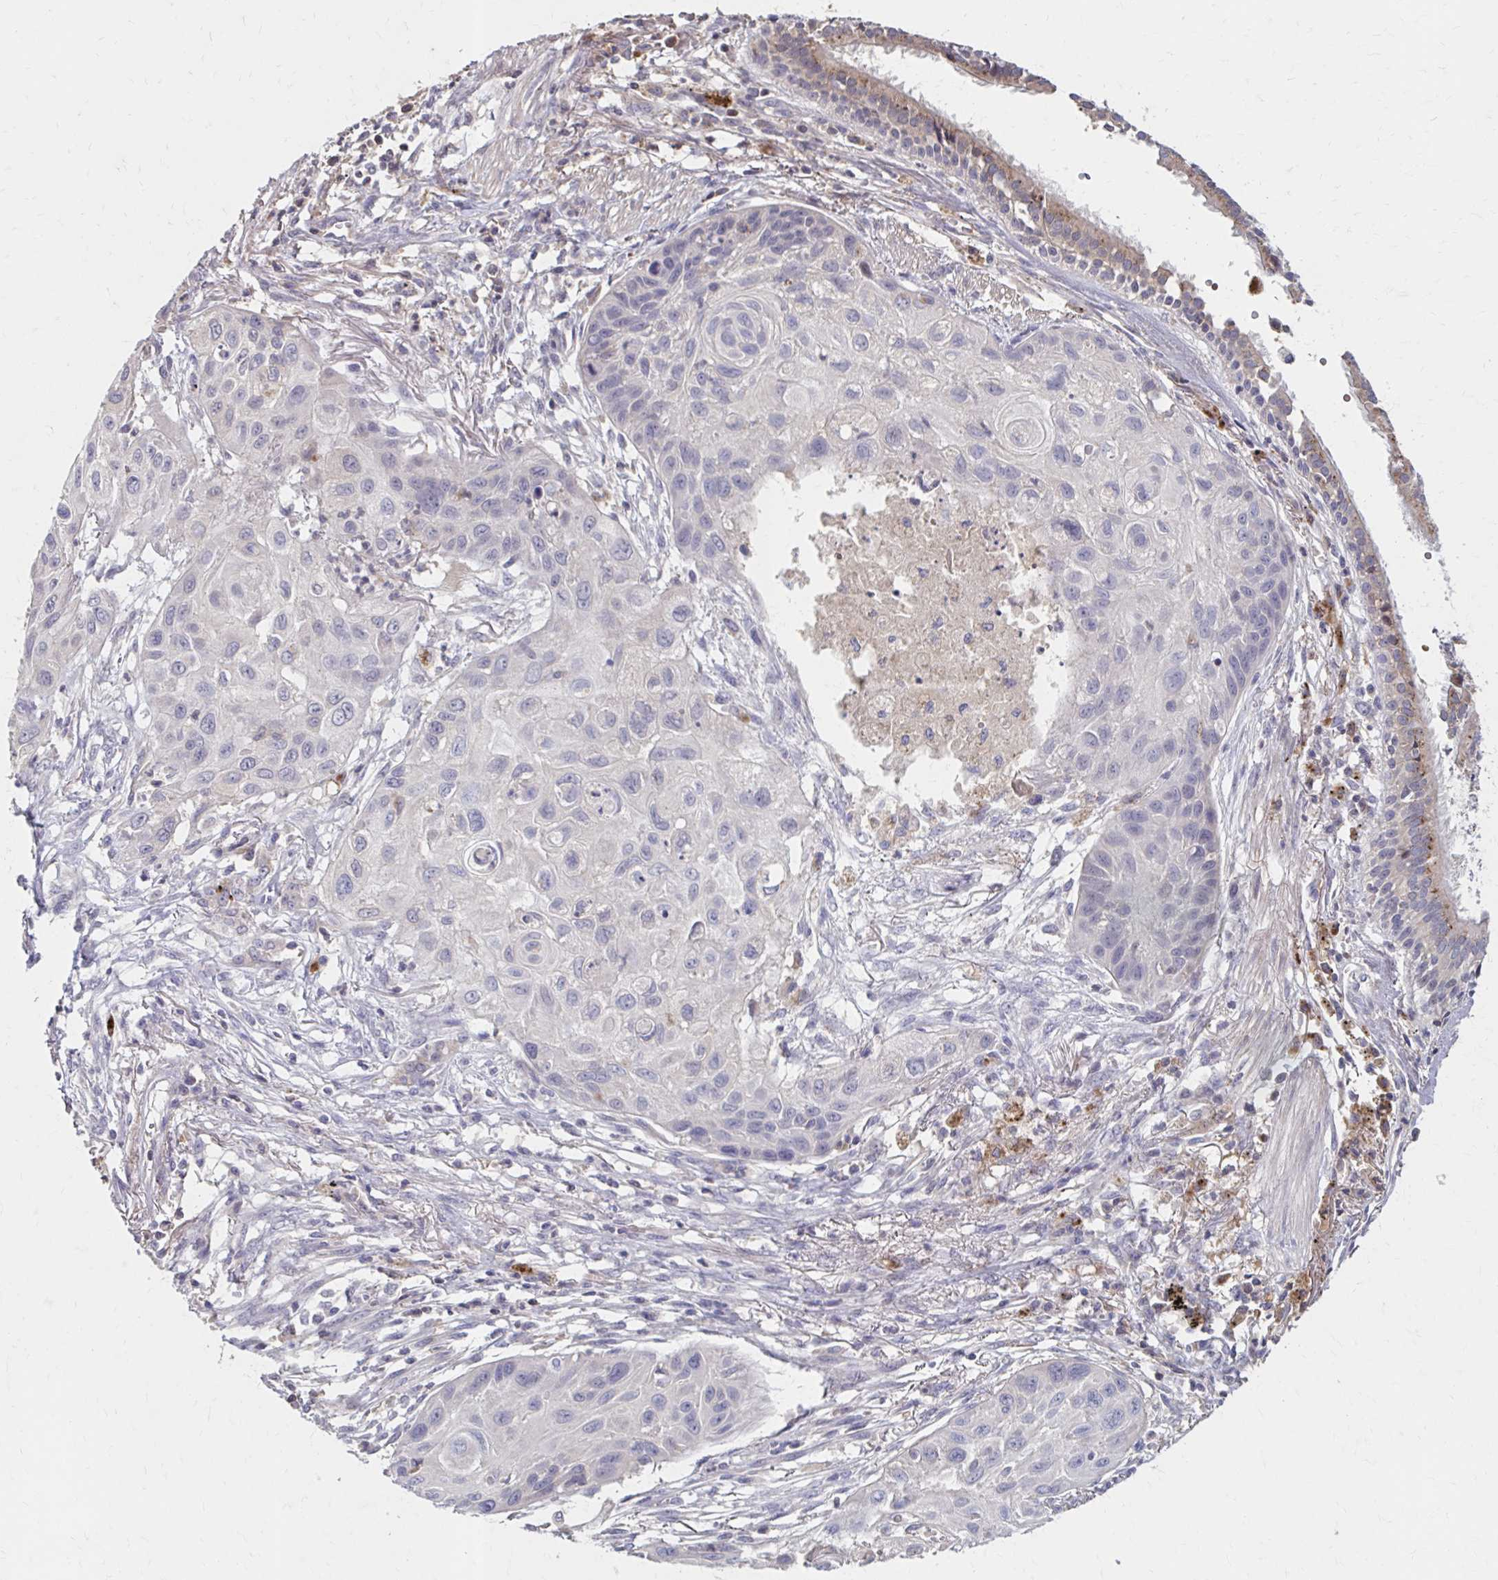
{"staining": {"intensity": "negative", "quantity": "none", "location": "none"}, "tissue": "lung cancer", "cell_type": "Tumor cells", "image_type": "cancer", "snomed": [{"axis": "morphology", "description": "Squamous cell carcinoma, NOS"}, {"axis": "topography", "description": "Lung"}], "caption": "High magnification brightfield microscopy of squamous cell carcinoma (lung) stained with DAB (brown) and counterstained with hematoxylin (blue): tumor cells show no significant expression.", "gene": "HMGCS2", "patient": {"sex": "male", "age": 71}}